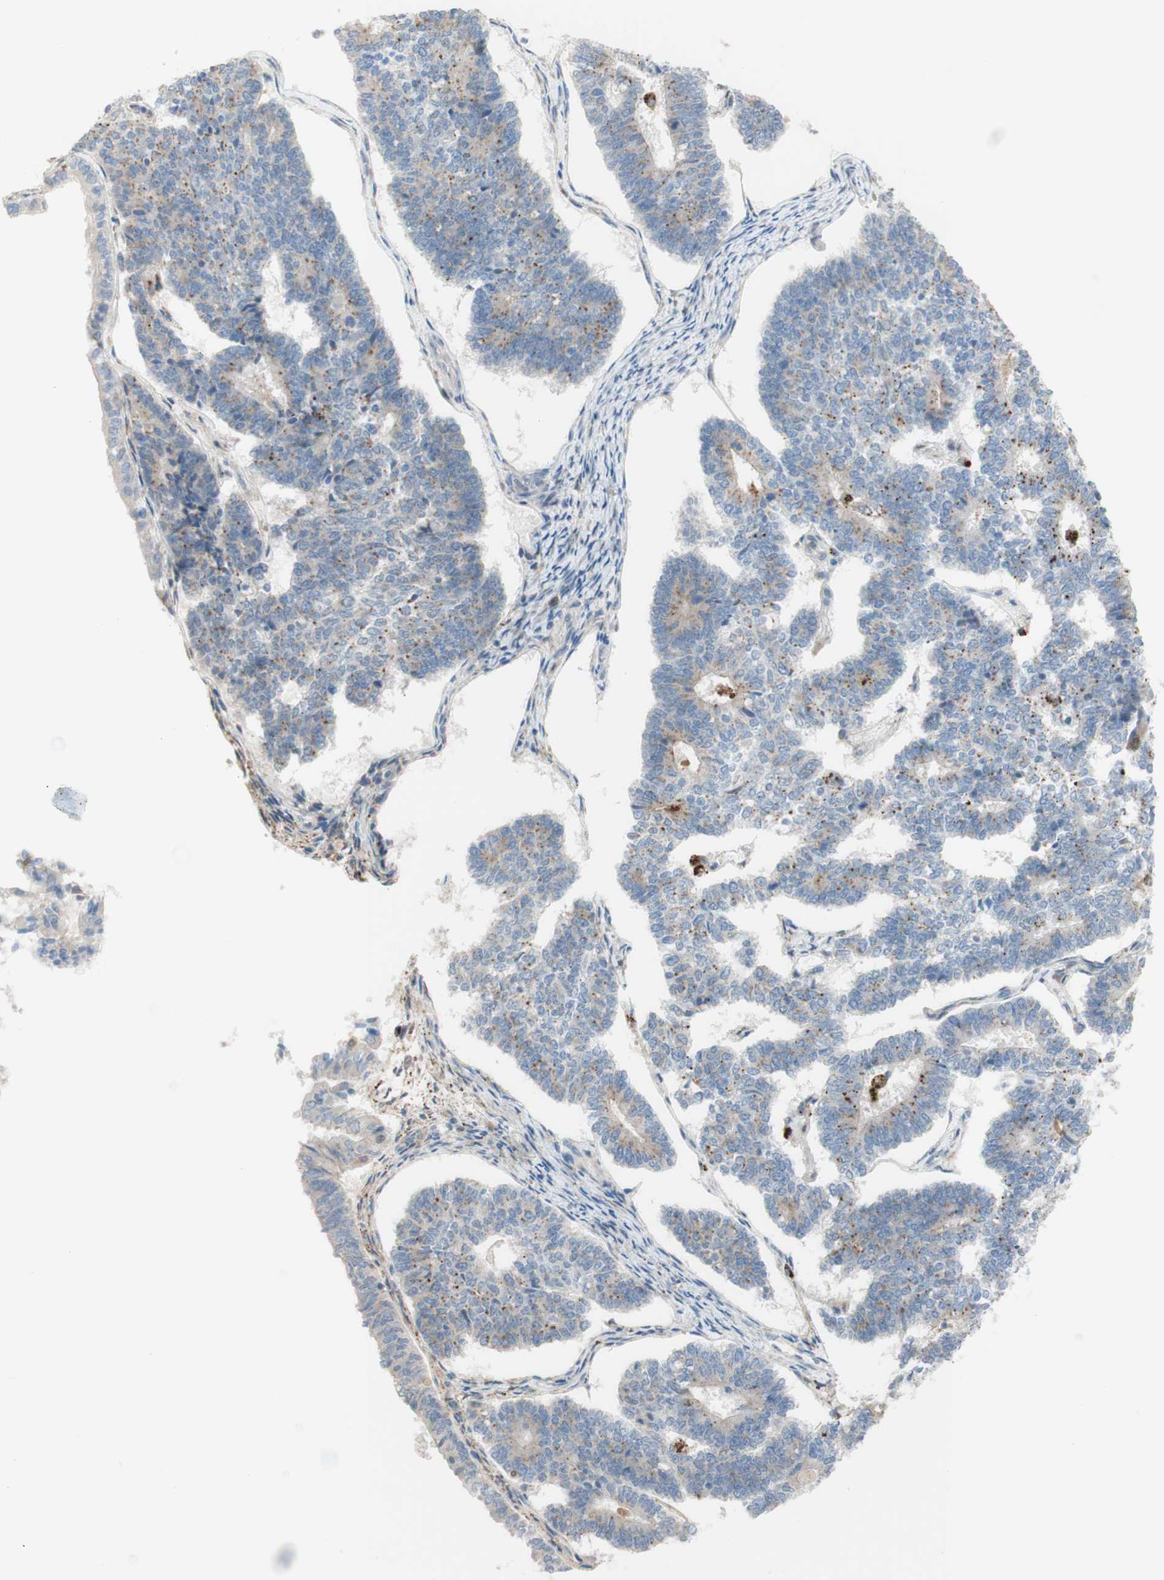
{"staining": {"intensity": "moderate", "quantity": "25%-75%", "location": "cytoplasmic/membranous"}, "tissue": "endometrial cancer", "cell_type": "Tumor cells", "image_type": "cancer", "snomed": [{"axis": "morphology", "description": "Adenocarcinoma, NOS"}, {"axis": "topography", "description": "Endometrium"}], "caption": "This histopathology image exhibits immunohistochemistry (IHC) staining of endometrial cancer (adenocarcinoma), with medium moderate cytoplasmic/membranous staining in about 25%-75% of tumor cells.", "gene": "GAPT", "patient": {"sex": "female", "age": 70}}